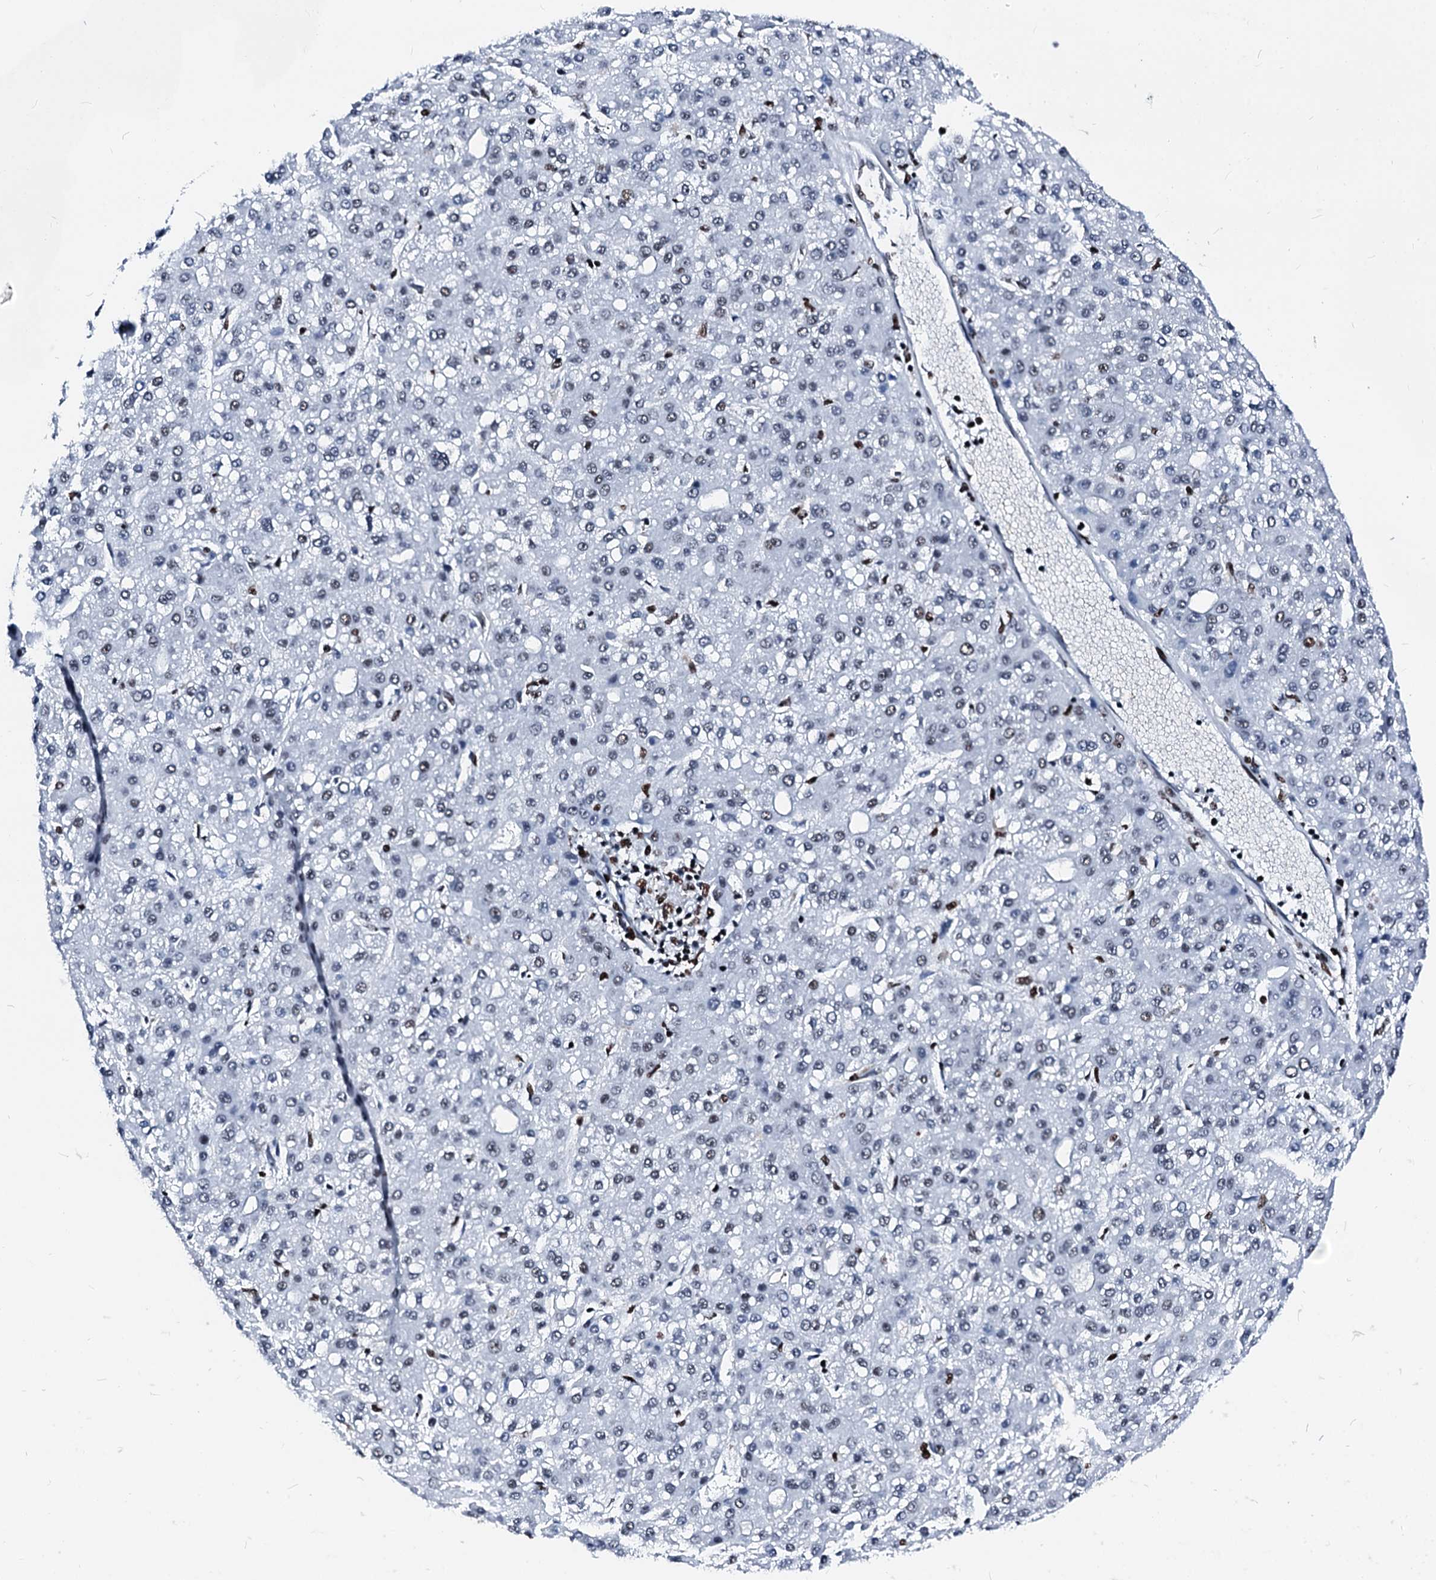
{"staining": {"intensity": "weak", "quantity": "<25%", "location": "nuclear"}, "tissue": "liver cancer", "cell_type": "Tumor cells", "image_type": "cancer", "snomed": [{"axis": "morphology", "description": "Carcinoma, Hepatocellular, NOS"}, {"axis": "topography", "description": "Liver"}], "caption": "The image demonstrates no significant staining in tumor cells of liver cancer.", "gene": "RALY", "patient": {"sex": "male", "age": 67}}